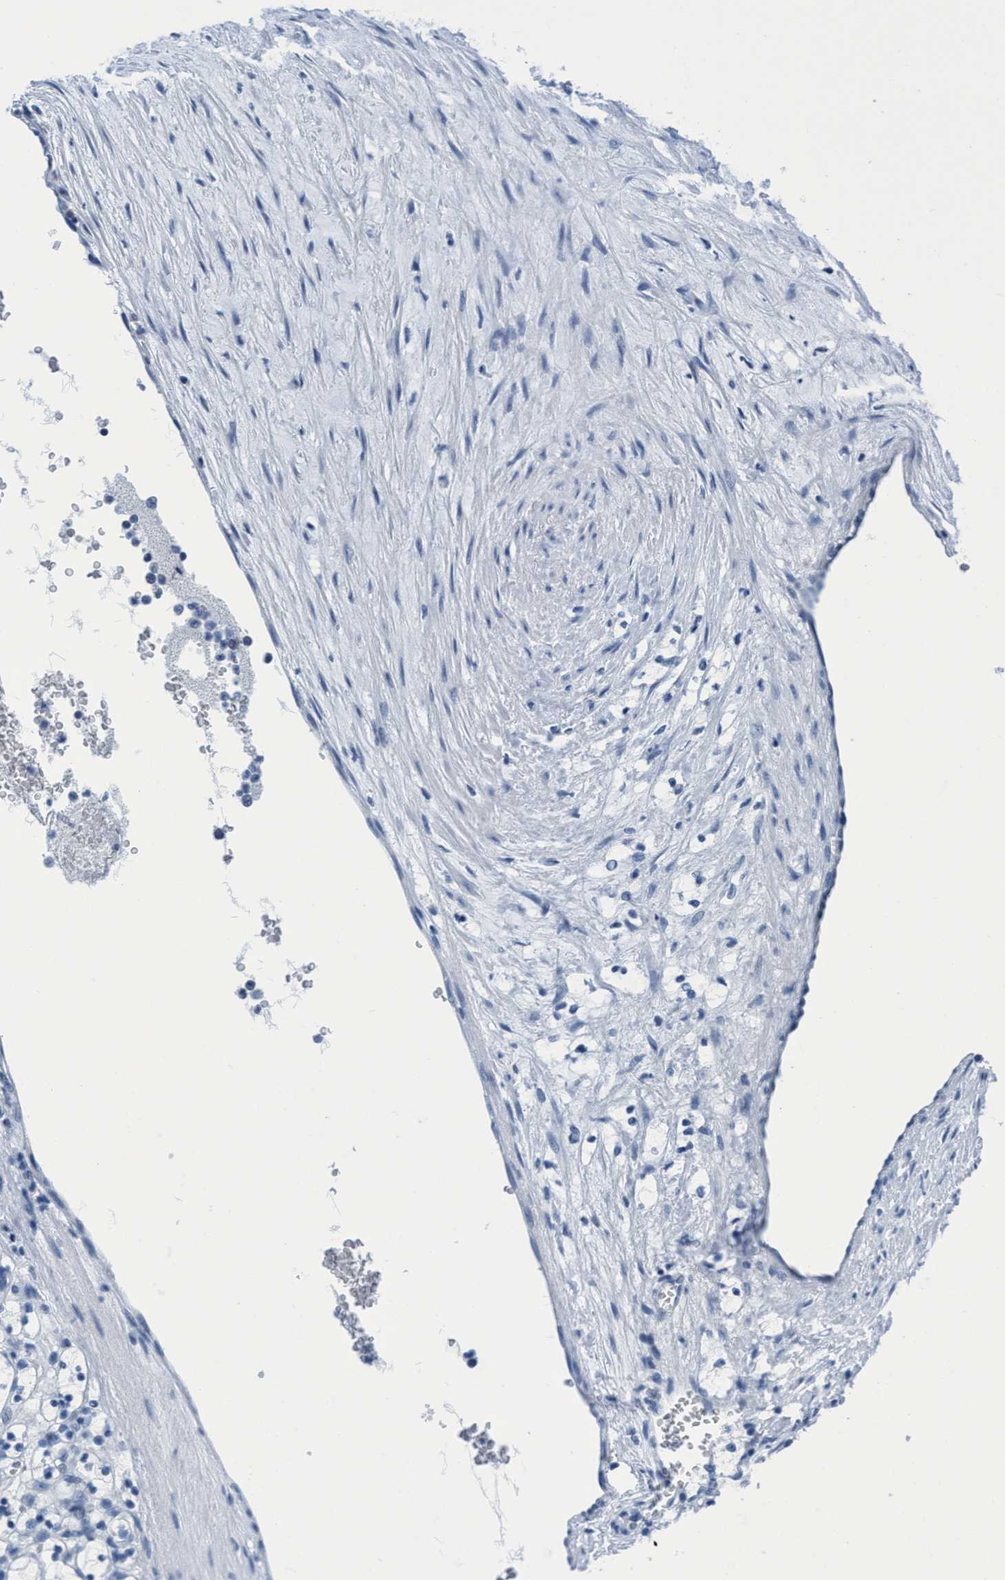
{"staining": {"intensity": "negative", "quantity": "none", "location": "none"}, "tissue": "renal cancer", "cell_type": "Tumor cells", "image_type": "cancer", "snomed": [{"axis": "morphology", "description": "Adenocarcinoma, NOS"}, {"axis": "topography", "description": "Kidney"}], "caption": "Tumor cells are negative for protein expression in human renal cancer (adenocarcinoma).", "gene": "DNAI1", "patient": {"sex": "female", "age": 69}}